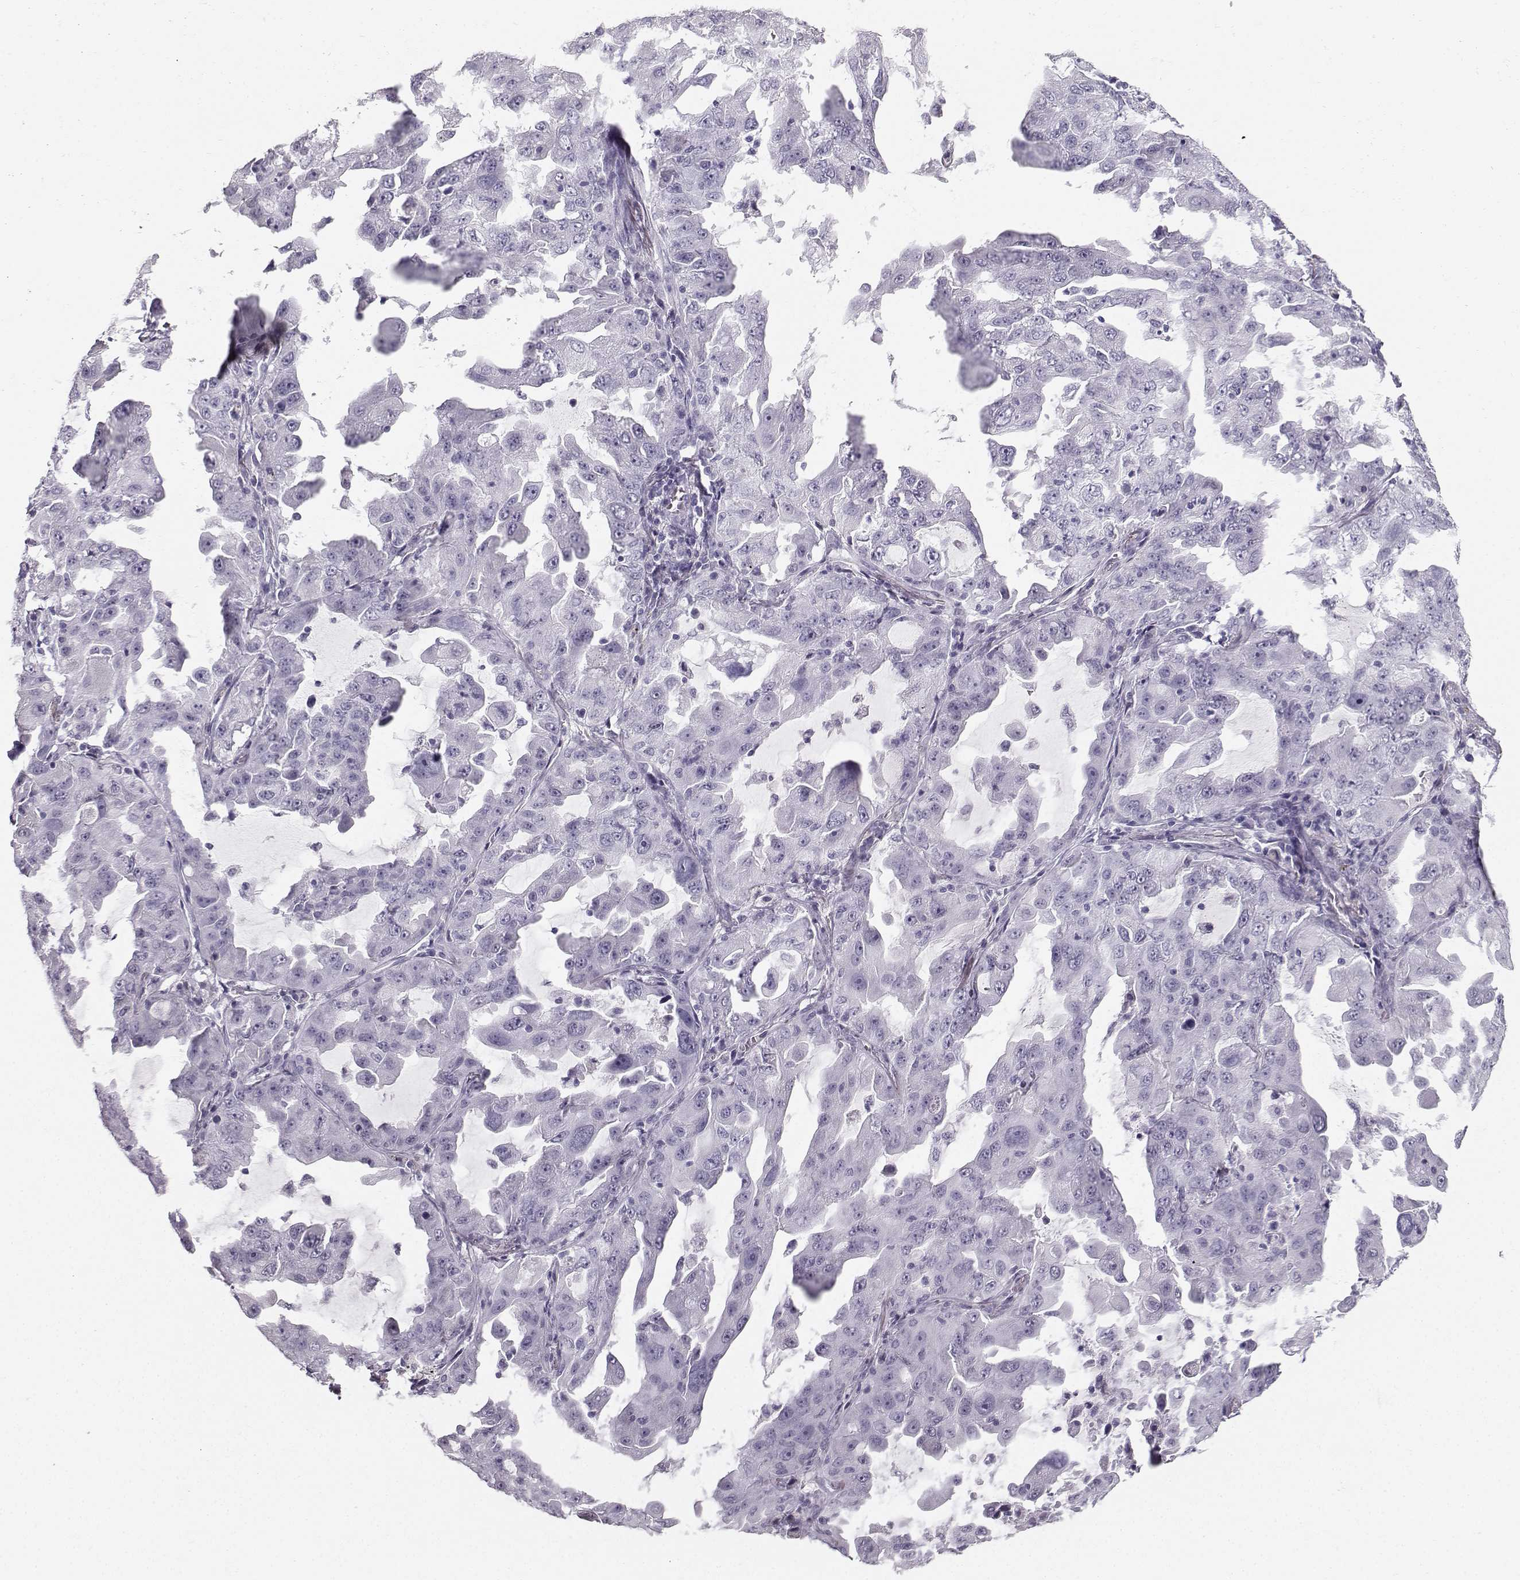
{"staining": {"intensity": "negative", "quantity": "none", "location": "none"}, "tissue": "lung cancer", "cell_type": "Tumor cells", "image_type": "cancer", "snomed": [{"axis": "morphology", "description": "Adenocarcinoma, NOS"}, {"axis": "topography", "description": "Lung"}], "caption": "Lung adenocarcinoma was stained to show a protein in brown. There is no significant staining in tumor cells.", "gene": "CASR", "patient": {"sex": "female", "age": 61}}